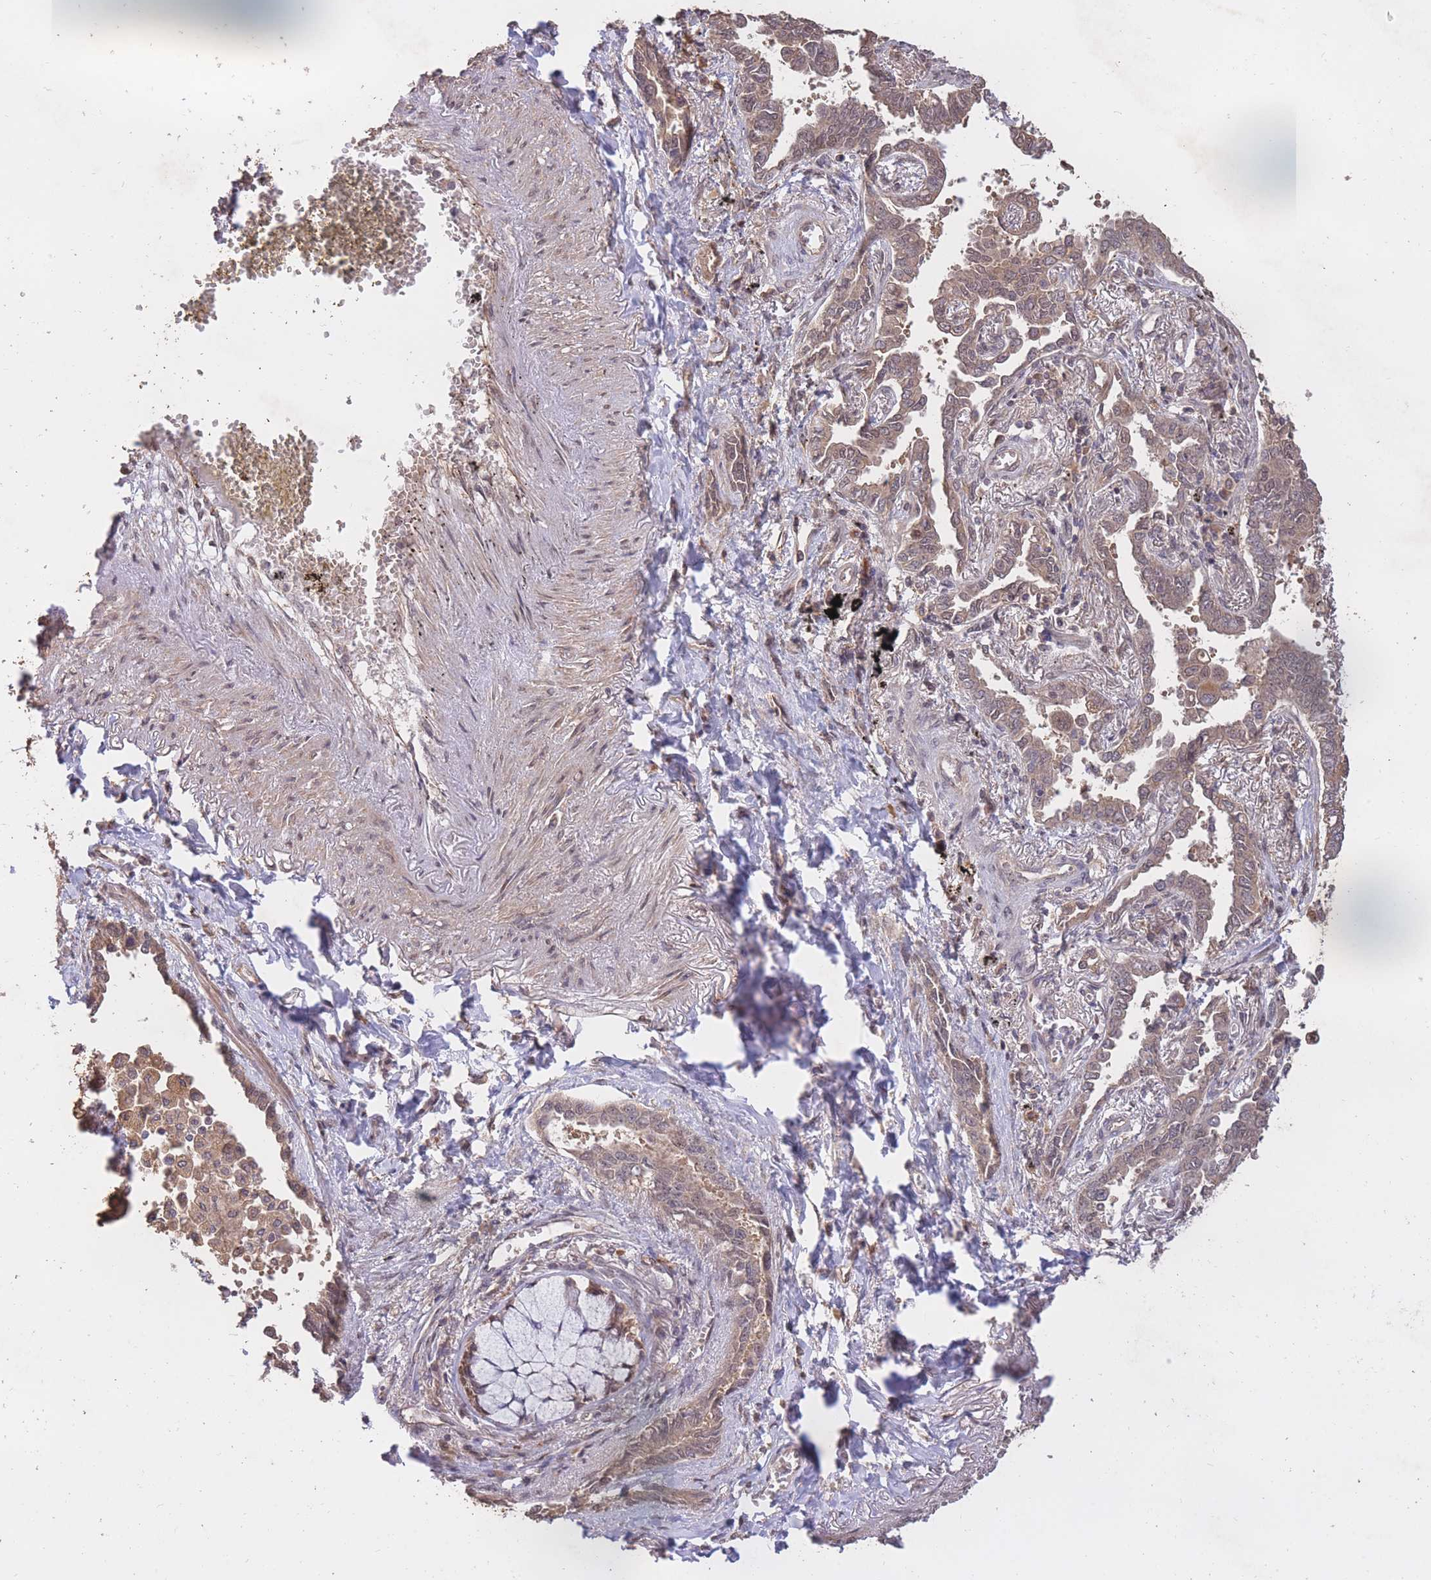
{"staining": {"intensity": "moderate", "quantity": ">75%", "location": "cytoplasmic/membranous"}, "tissue": "lung cancer", "cell_type": "Tumor cells", "image_type": "cancer", "snomed": [{"axis": "morphology", "description": "Adenocarcinoma, NOS"}, {"axis": "topography", "description": "Lung"}], "caption": "IHC micrograph of human lung cancer (adenocarcinoma) stained for a protein (brown), which reveals medium levels of moderate cytoplasmic/membranous staining in about >75% of tumor cells.", "gene": "RGS14", "patient": {"sex": "male", "age": 67}}